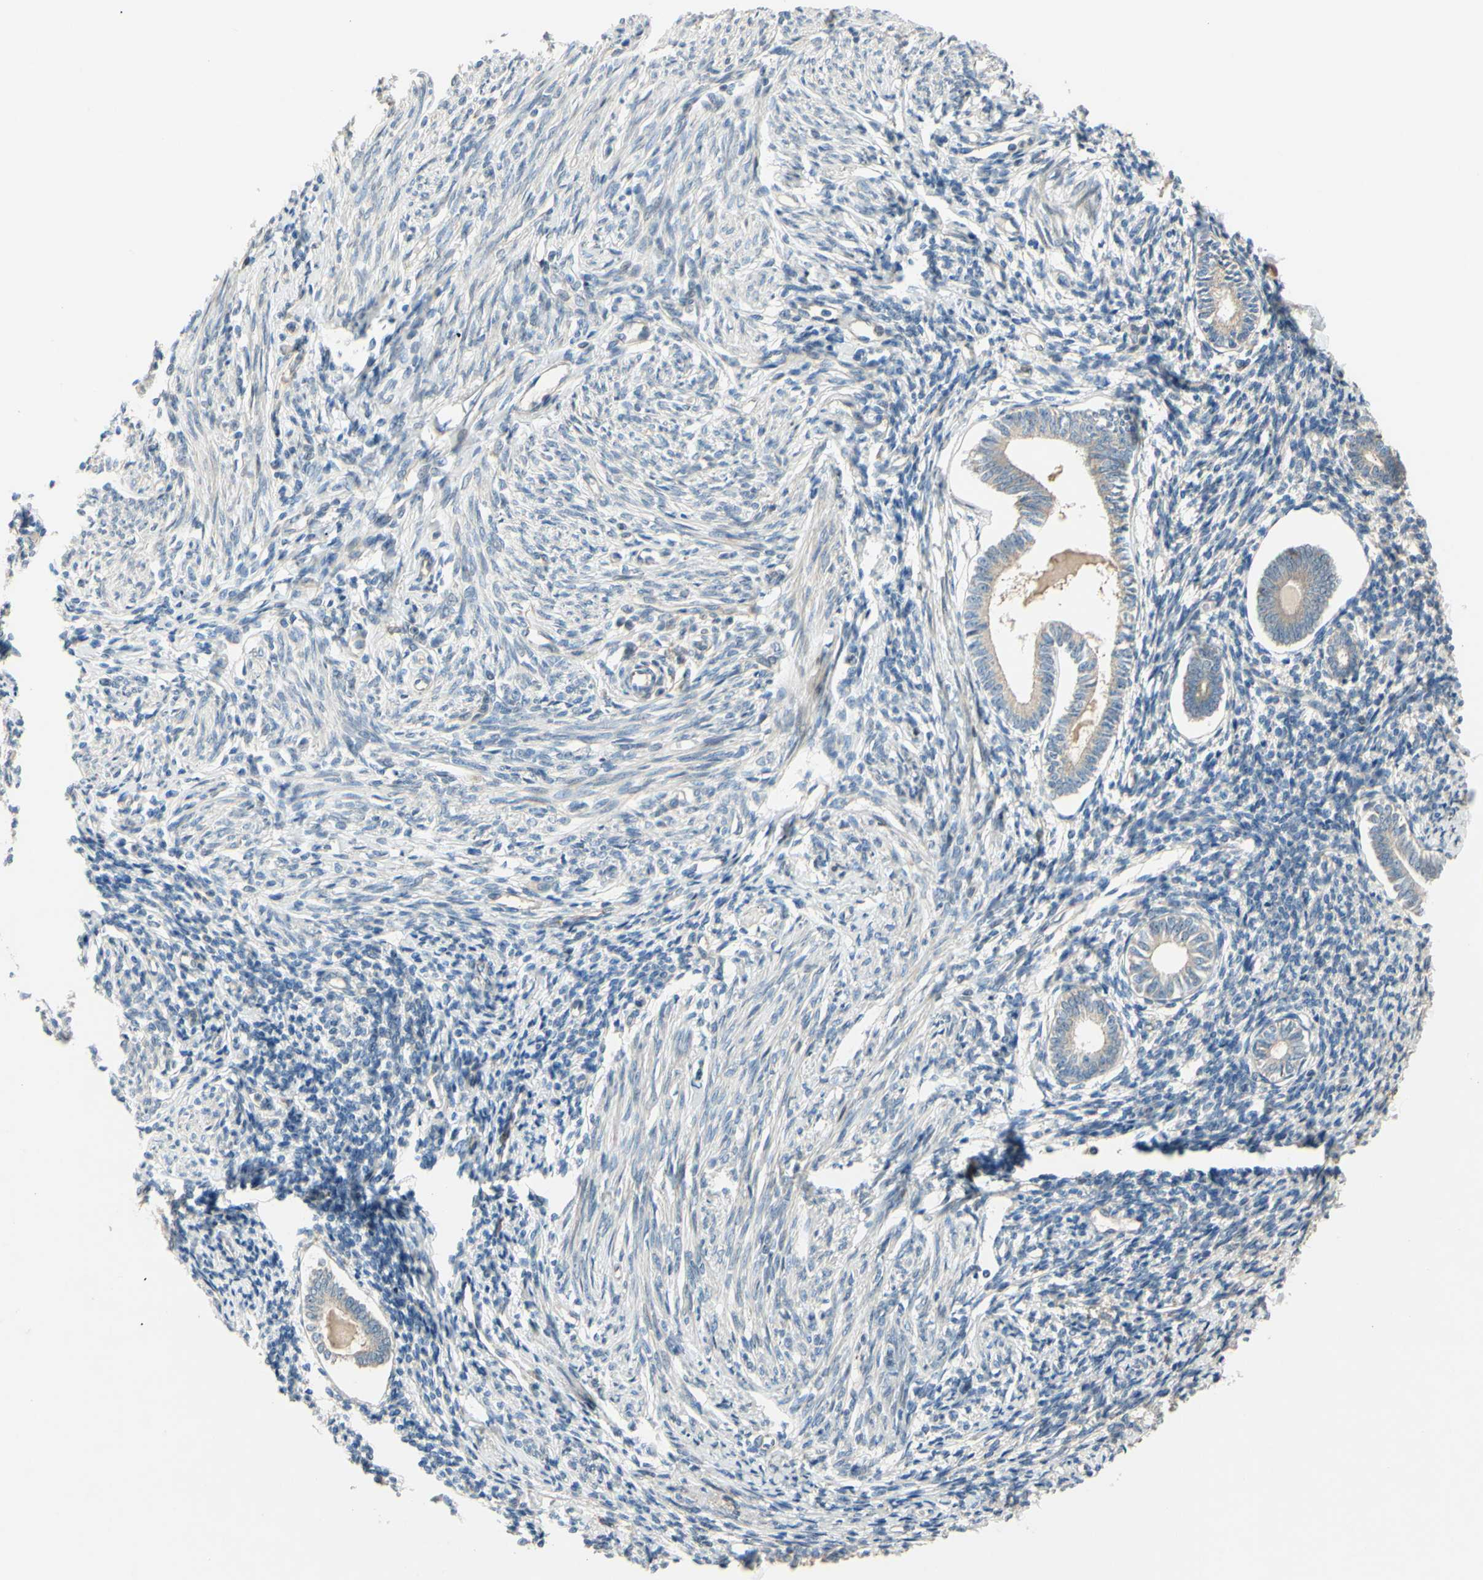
{"staining": {"intensity": "moderate", "quantity": "25%-75%", "location": "cytoplasmic/membranous"}, "tissue": "endometrium", "cell_type": "Cells in endometrial stroma", "image_type": "normal", "snomed": [{"axis": "morphology", "description": "Normal tissue, NOS"}, {"axis": "topography", "description": "Endometrium"}], "caption": "Moderate cytoplasmic/membranous positivity for a protein is identified in about 25%-75% of cells in endometrial stroma of normal endometrium using immunohistochemistry (IHC).", "gene": "SPTLC1", "patient": {"sex": "female", "age": 71}}